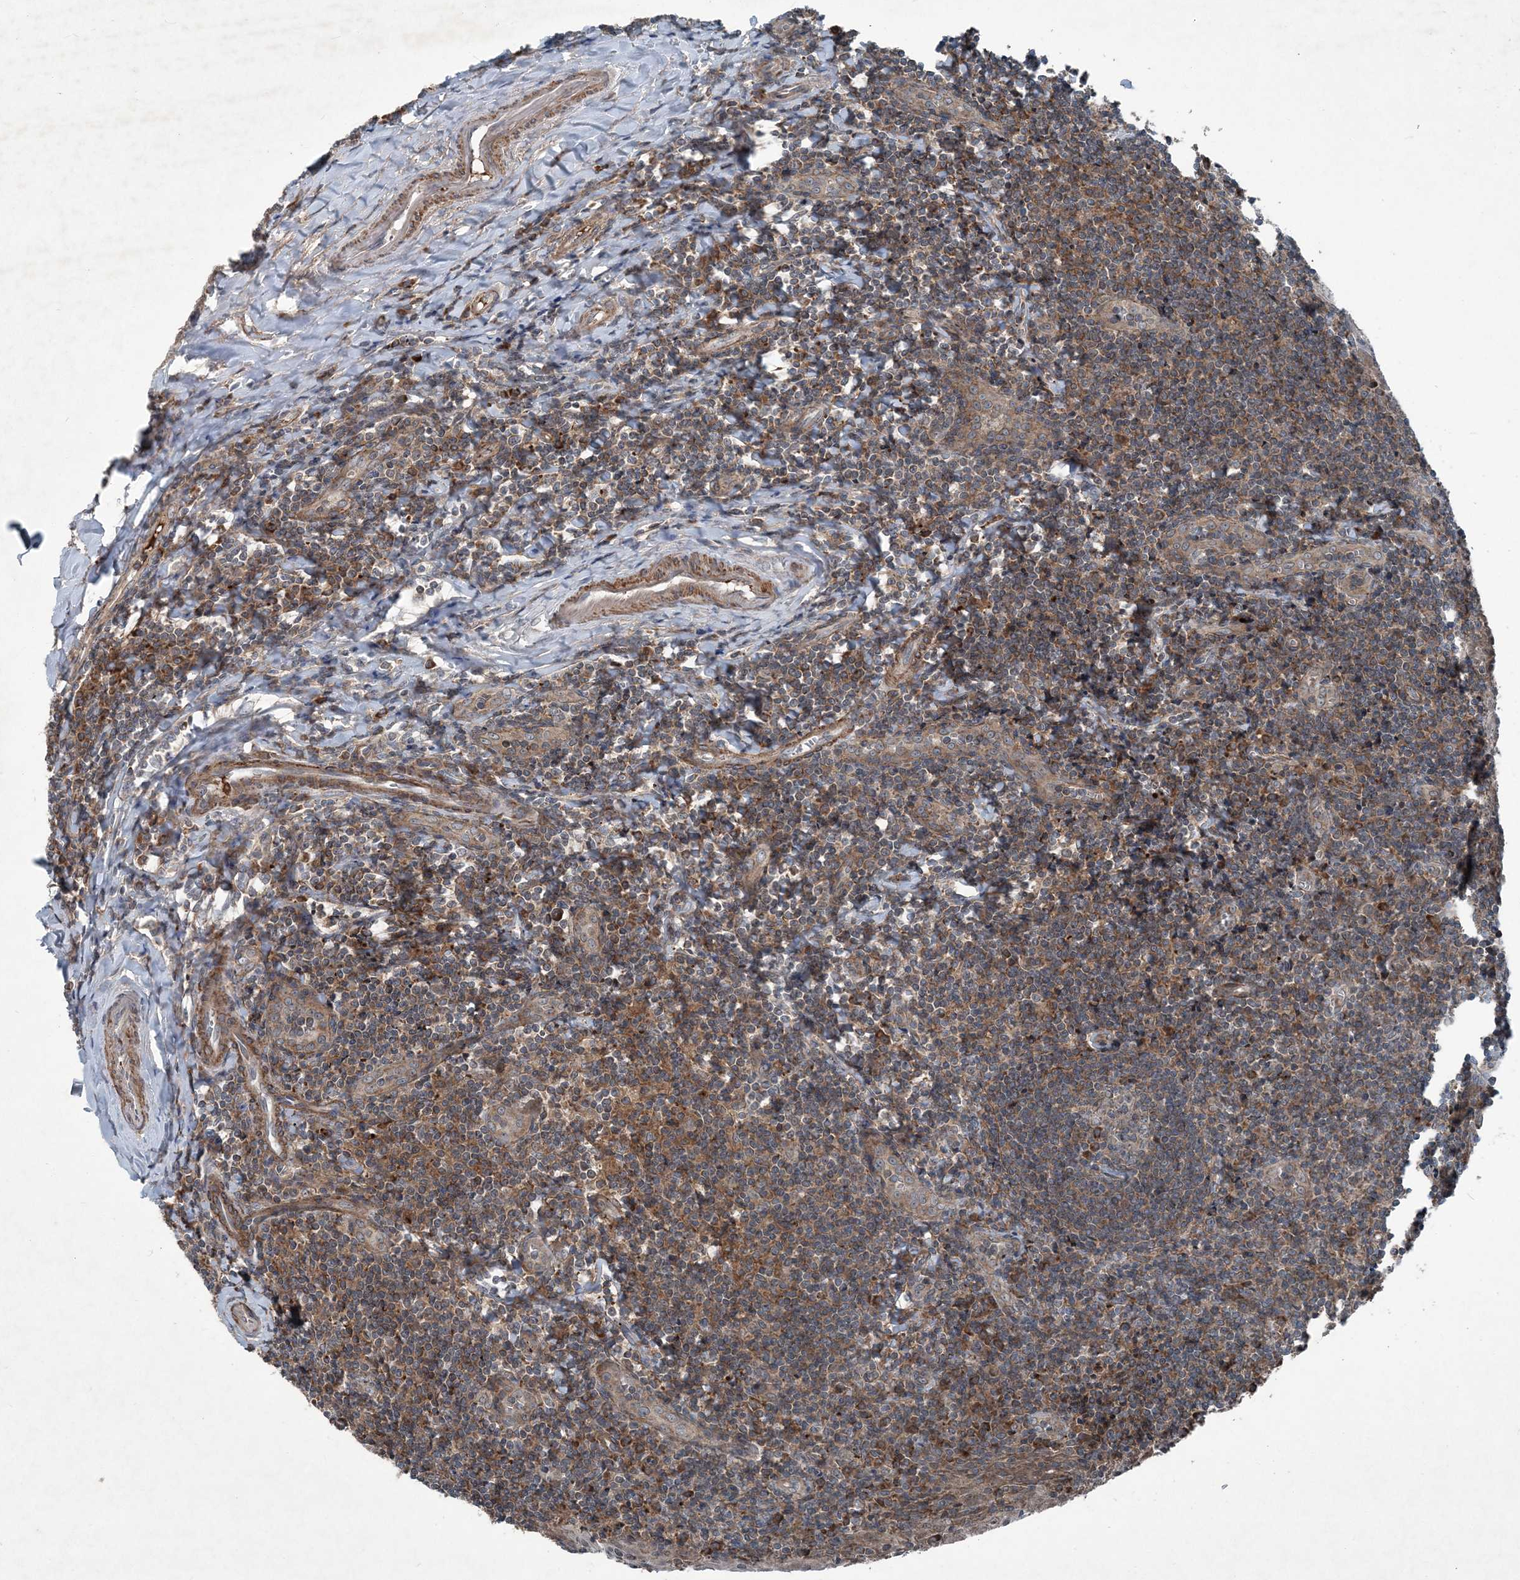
{"staining": {"intensity": "moderate", "quantity": "<25%", "location": "cytoplasmic/membranous"}, "tissue": "tonsil", "cell_type": "Germinal center cells", "image_type": "normal", "snomed": [{"axis": "morphology", "description": "Normal tissue, NOS"}, {"axis": "topography", "description": "Tonsil"}], "caption": "High-power microscopy captured an immunohistochemistry image of unremarkable tonsil, revealing moderate cytoplasmic/membranous positivity in approximately <25% of germinal center cells. The staining was performed using DAB (3,3'-diaminobenzidine) to visualize the protein expression in brown, while the nuclei were stained in blue with hematoxylin (Magnification: 20x).", "gene": "NDUFA2", "patient": {"sex": "male", "age": 27}}